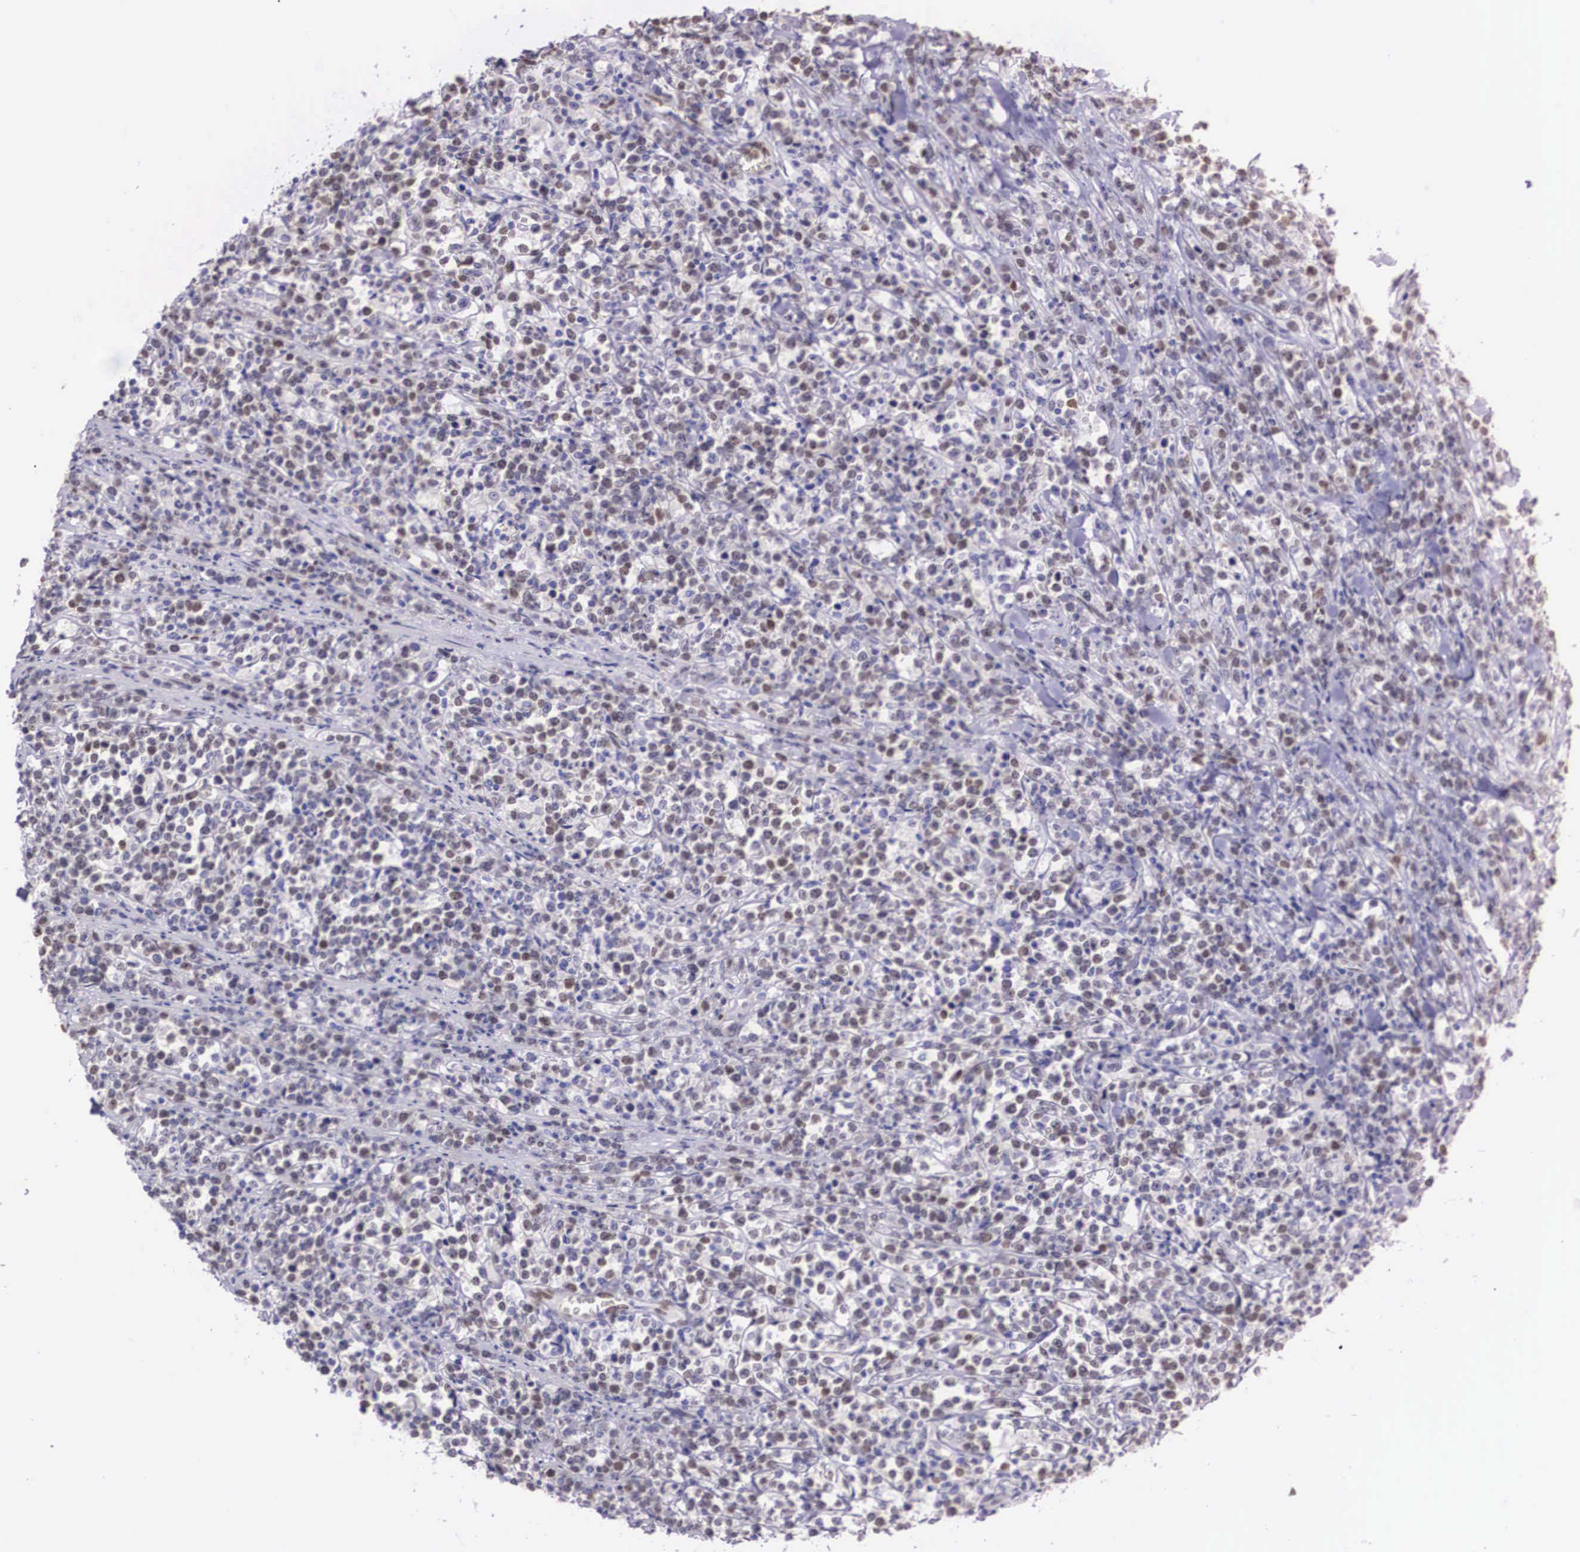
{"staining": {"intensity": "weak", "quantity": "25%-75%", "location": "nuclear"}, "tissue": "lymphoma", "cell_type": "Tumor cells", "image_type": "cancer", "snomed": [{"axis": "morphology", "description": "Malignant lymphoma, non-Hodgkin's type, High grade"}, {"axis": "topography", "description": "Small intestine"}, {"axis": "topography", "description": "Colon"}], "caption": "Human lymphoma stained with a protein marker reveals weak staining in tumor cells.", "gene": "HMGN5", "patient": {"sex": "male", "age": 8}}